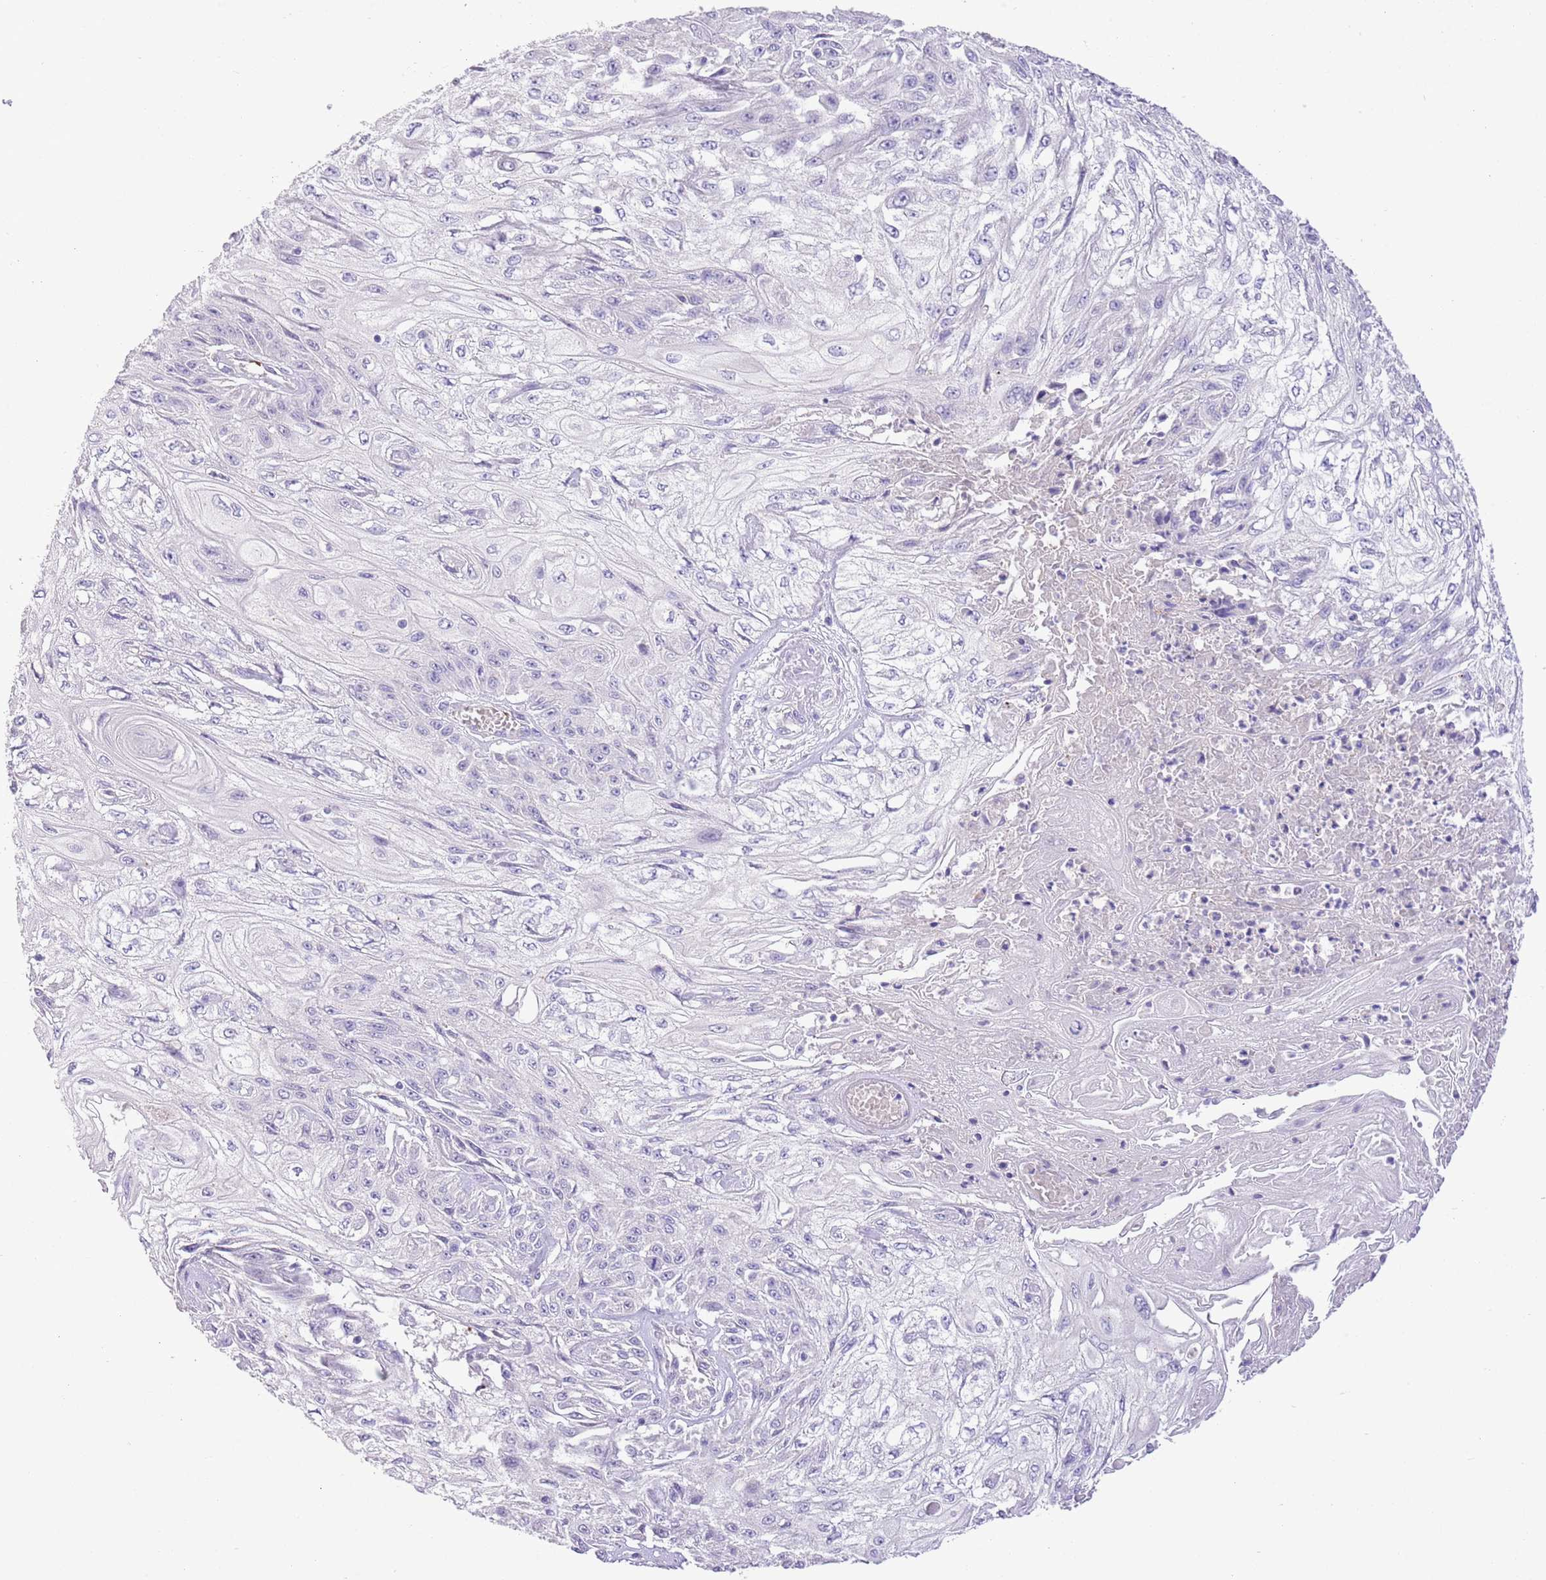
{"staining": {"intensity": "negative", "quantity": "none", "location": "none"}, "tissue": "skin cancer", "cell_type": "Tumor cells", "image_type": "cancer", "snomed": [{"axis": "morphology", "description": "Squamous cell carcinoma, NOS"}, {"axis": "morphology", "description": "Squamous cell carcinoma, metastatic, NOS"}, {"axis": "topography", "description": "Skin"}, {"axis": "topography", "description": "Lymph node"}], "caption": "Human skin cancer (squamous cell carcinoma) stained for a protein using immunohistochemistry (IHC) reveals no staining in tumor cells.", "gene": "SFTPA1", "patient": {"sex": "male", "age": 75}}